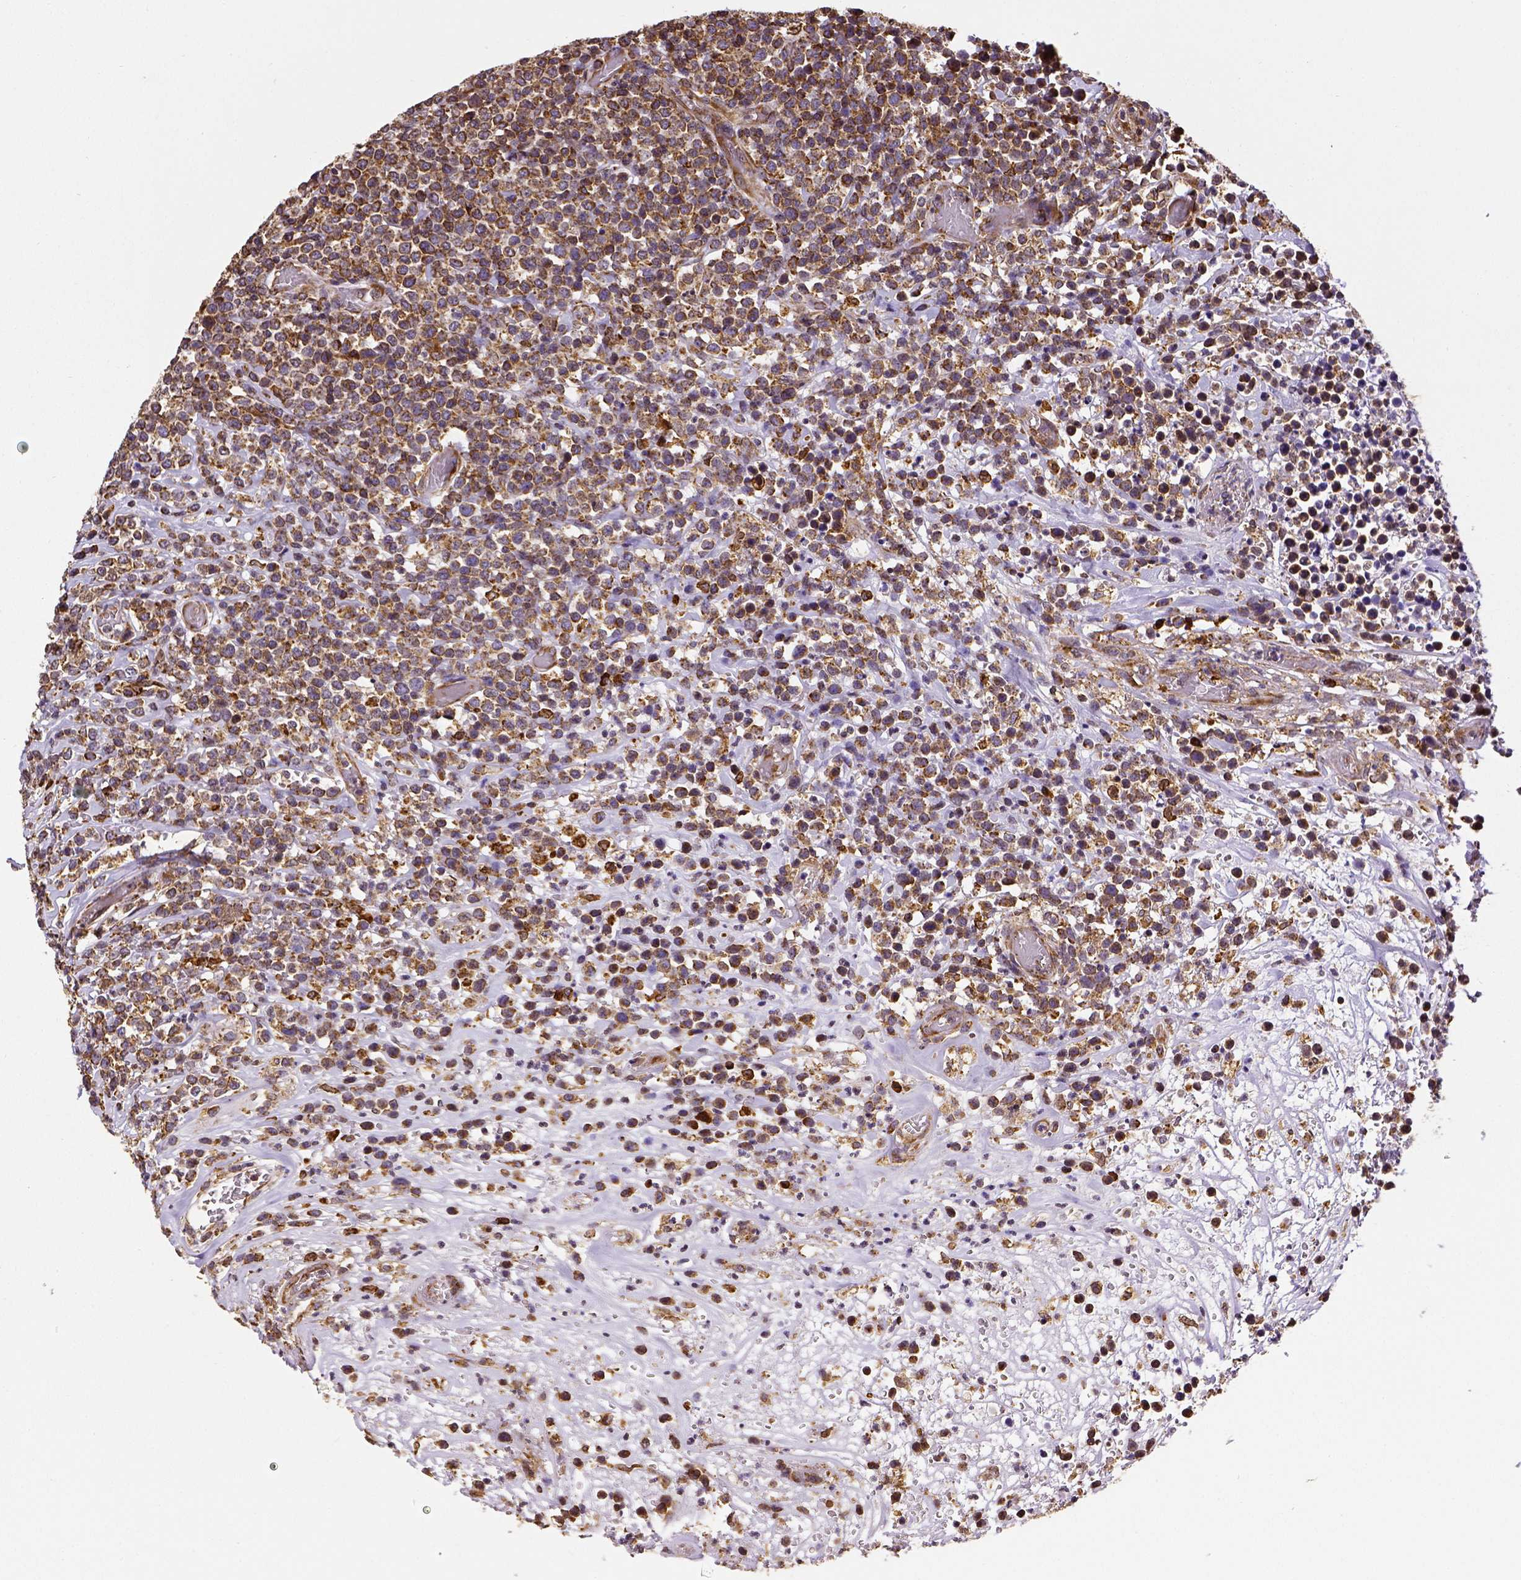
{"staining": {"intensity": "moderate", "quantity": ">75%", "location": "cytoplasmic/membranous"}, "tissue": "lymphoma", "cell_type": "Tumor cells", "image_type": "cancer", "snomed": [{"axis": "morphology", "description": "Malignant lymphoma, non-Hodgkin's type, High grade"}, {"axis": "topography", "description": "Soft tissue"}], "caption": "Brown immunohistochemical staining in high-grade malignant lymphoma, non-Hodgkin's type shows moderate cytoplasmic/membranous positivity in approximately >75% of tumor cells.", "gene": "MTDH", "patient": {"sex": "female", "age": 56}}